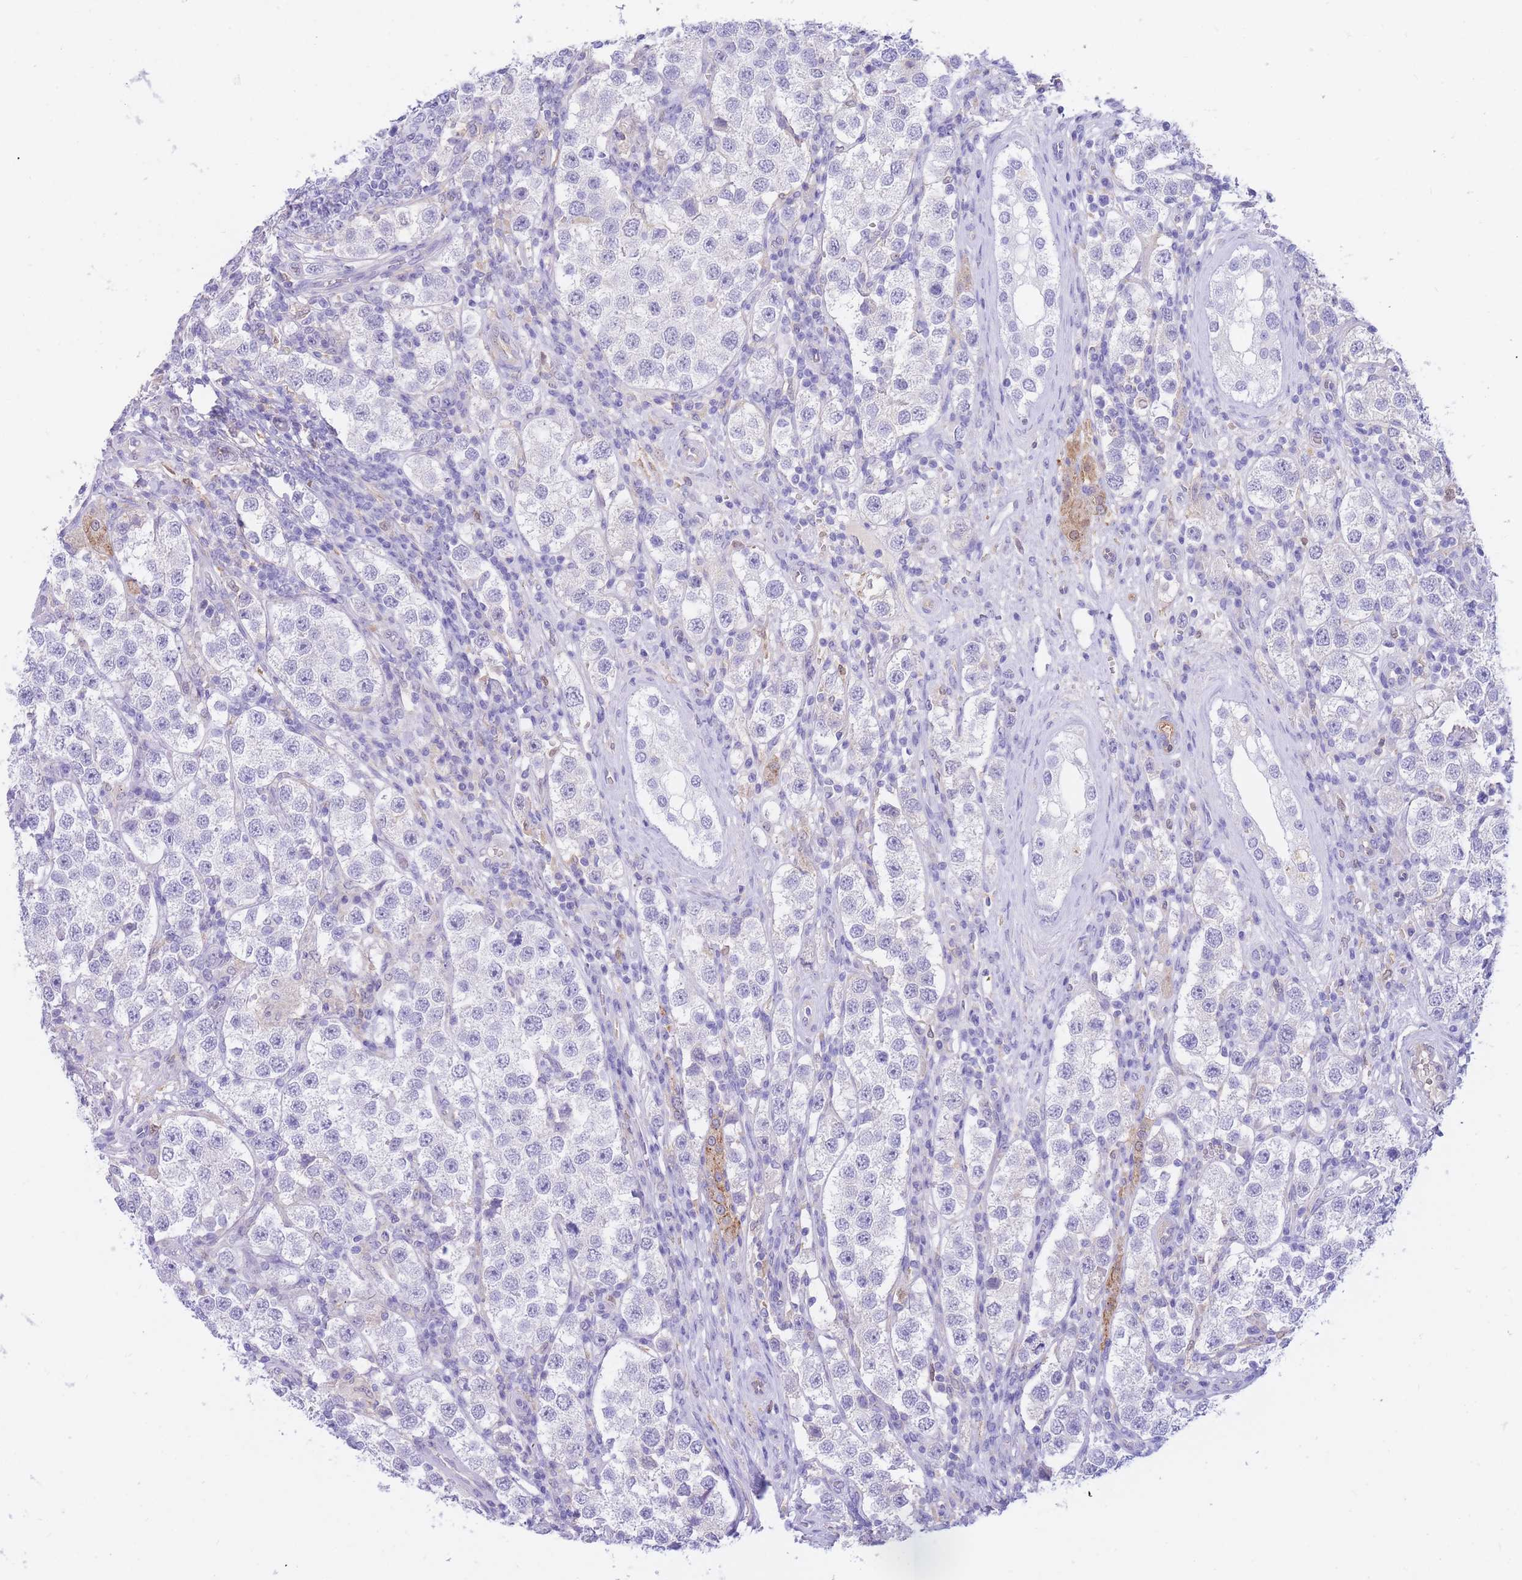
{"staining": {"intensity": "negative", "quantity": "none", "location": "none"}, "tissue": "testis cancer", "cell_type": "Tumor cells", "image_type": "cancer", "snomed": [{"axis": "morphology", "description": "Seminoma, NOS"}, {"axis": "topography", "description": "Testis"}], "caption": "The histopathology image displays no staining of tumor cells in seminoma (testis).", "gene": "SULT1A1", "patient": {"sex": "male", "age": 37}}